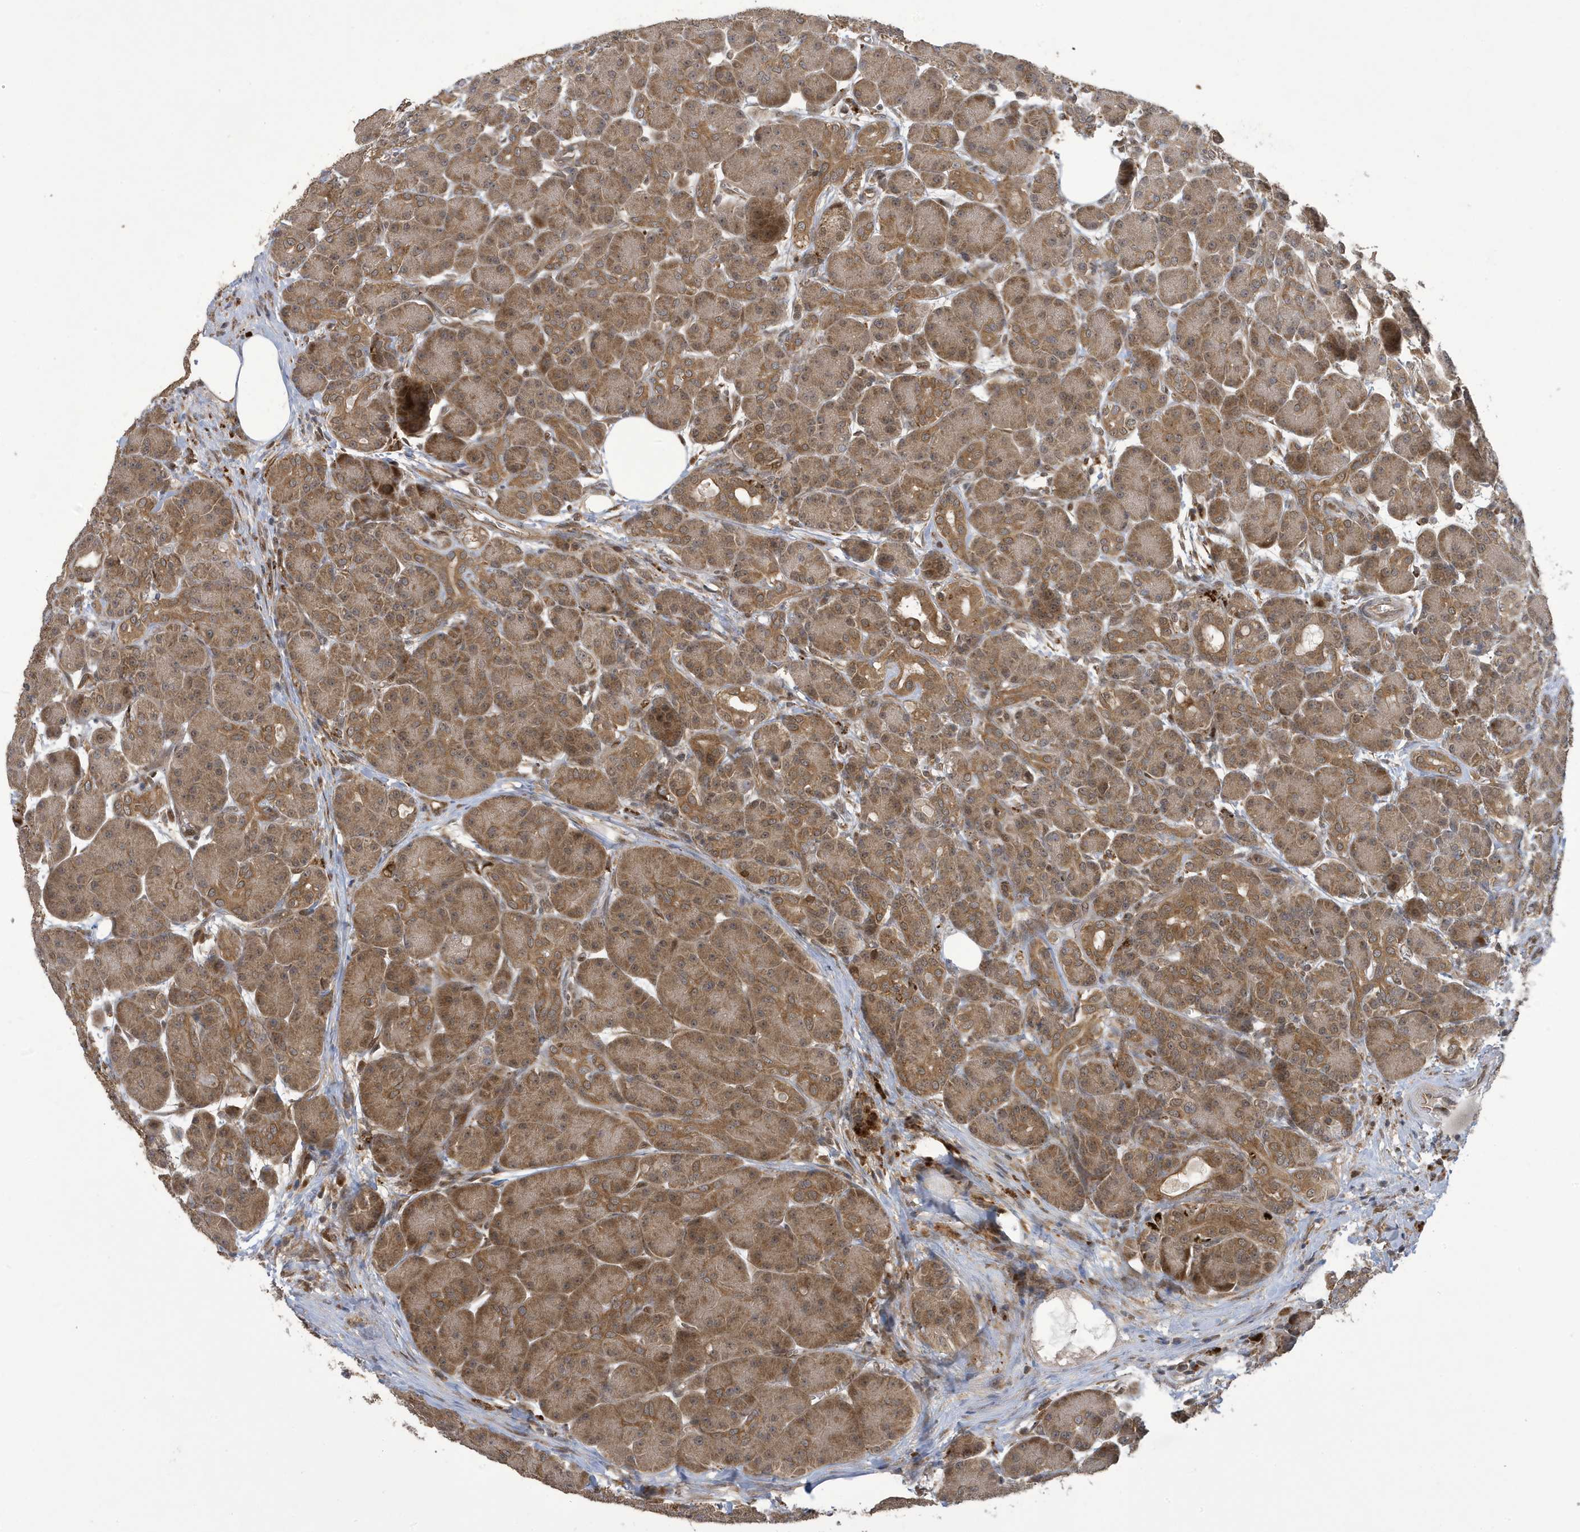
{"staining": {"intensity": "moderate", "quantity": ">75%", "location": "cytoplasmic/membranous"}, "tissue": "pancreas", "cell_type": "Exocrine glandular cells", "image_type": "normal", "snomed": [{"axis": "morphology", "description": "Normal tissue, NOS"}, {"axis": "topography", "description": "Pancreas"}], "caption": "Pancreas stained with DAB IHC exhibits medium levels of moderate cytoplasmic/membranous expression in about >75% of exocrine glandular cells. (IHC, brightfield microscopy, high magnification).", "gene": "NCOA7", "patient": {"sex": "male", "age": 63}}